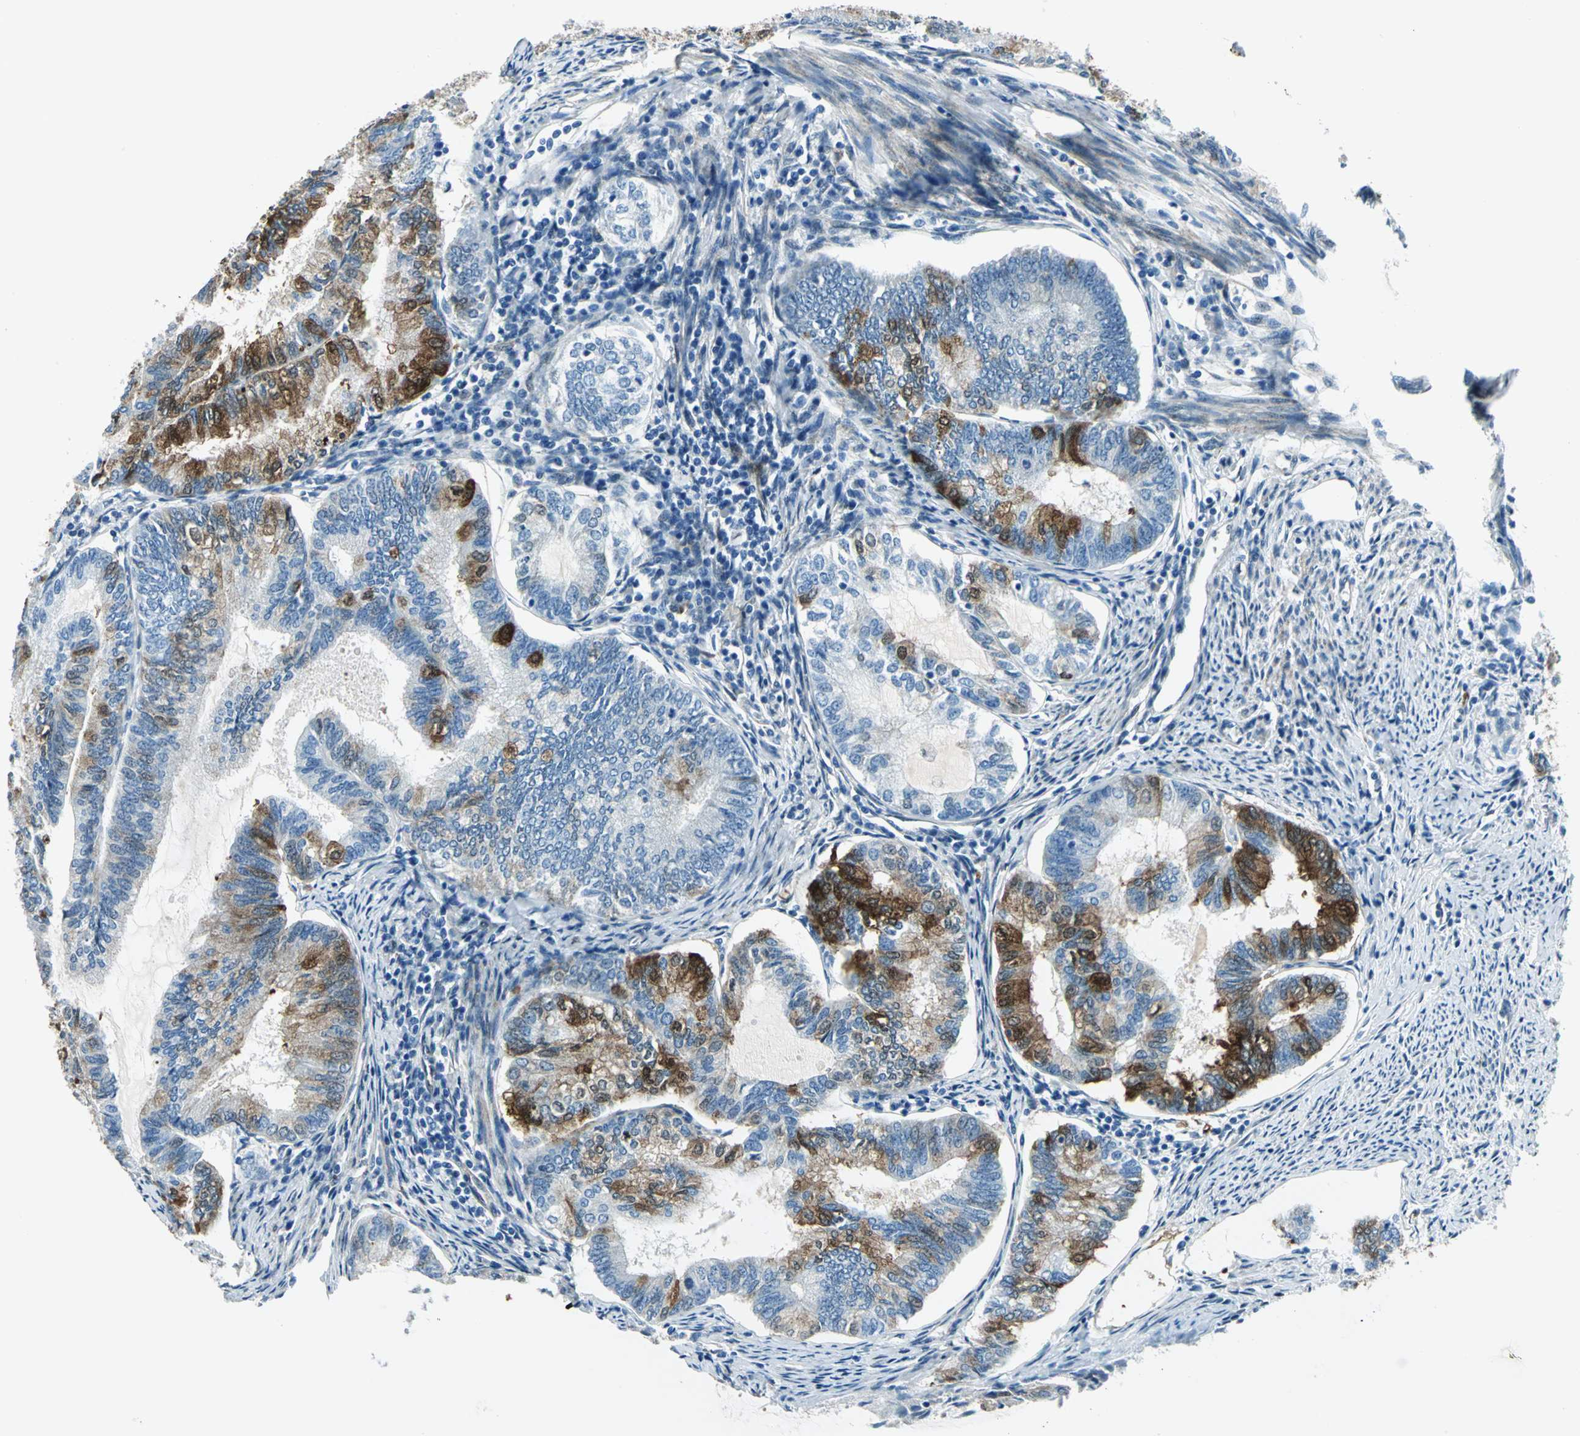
{"staining": {"intensity": "strong", "quantity": "25%-75%", "location": "cytoplasmic/membranous"}, "tissue": "endometrial cancer", "cell_type": "Tumor cells", "image_type": "cancer", "snomed": [{"axis": "morphology", "description": "Adenocarcinoma, NOS"}, {"axis": "topography", "description": "Endometrium"}], "caption": "Protein expression analysis of endometrial adenocarcinoma exhibits strong cytoplasmic/membranous positivity in approximately 25%-75% of tumor cells.", "gene": "HSPB1", "patient": {"sex": "female", "age": 86}}